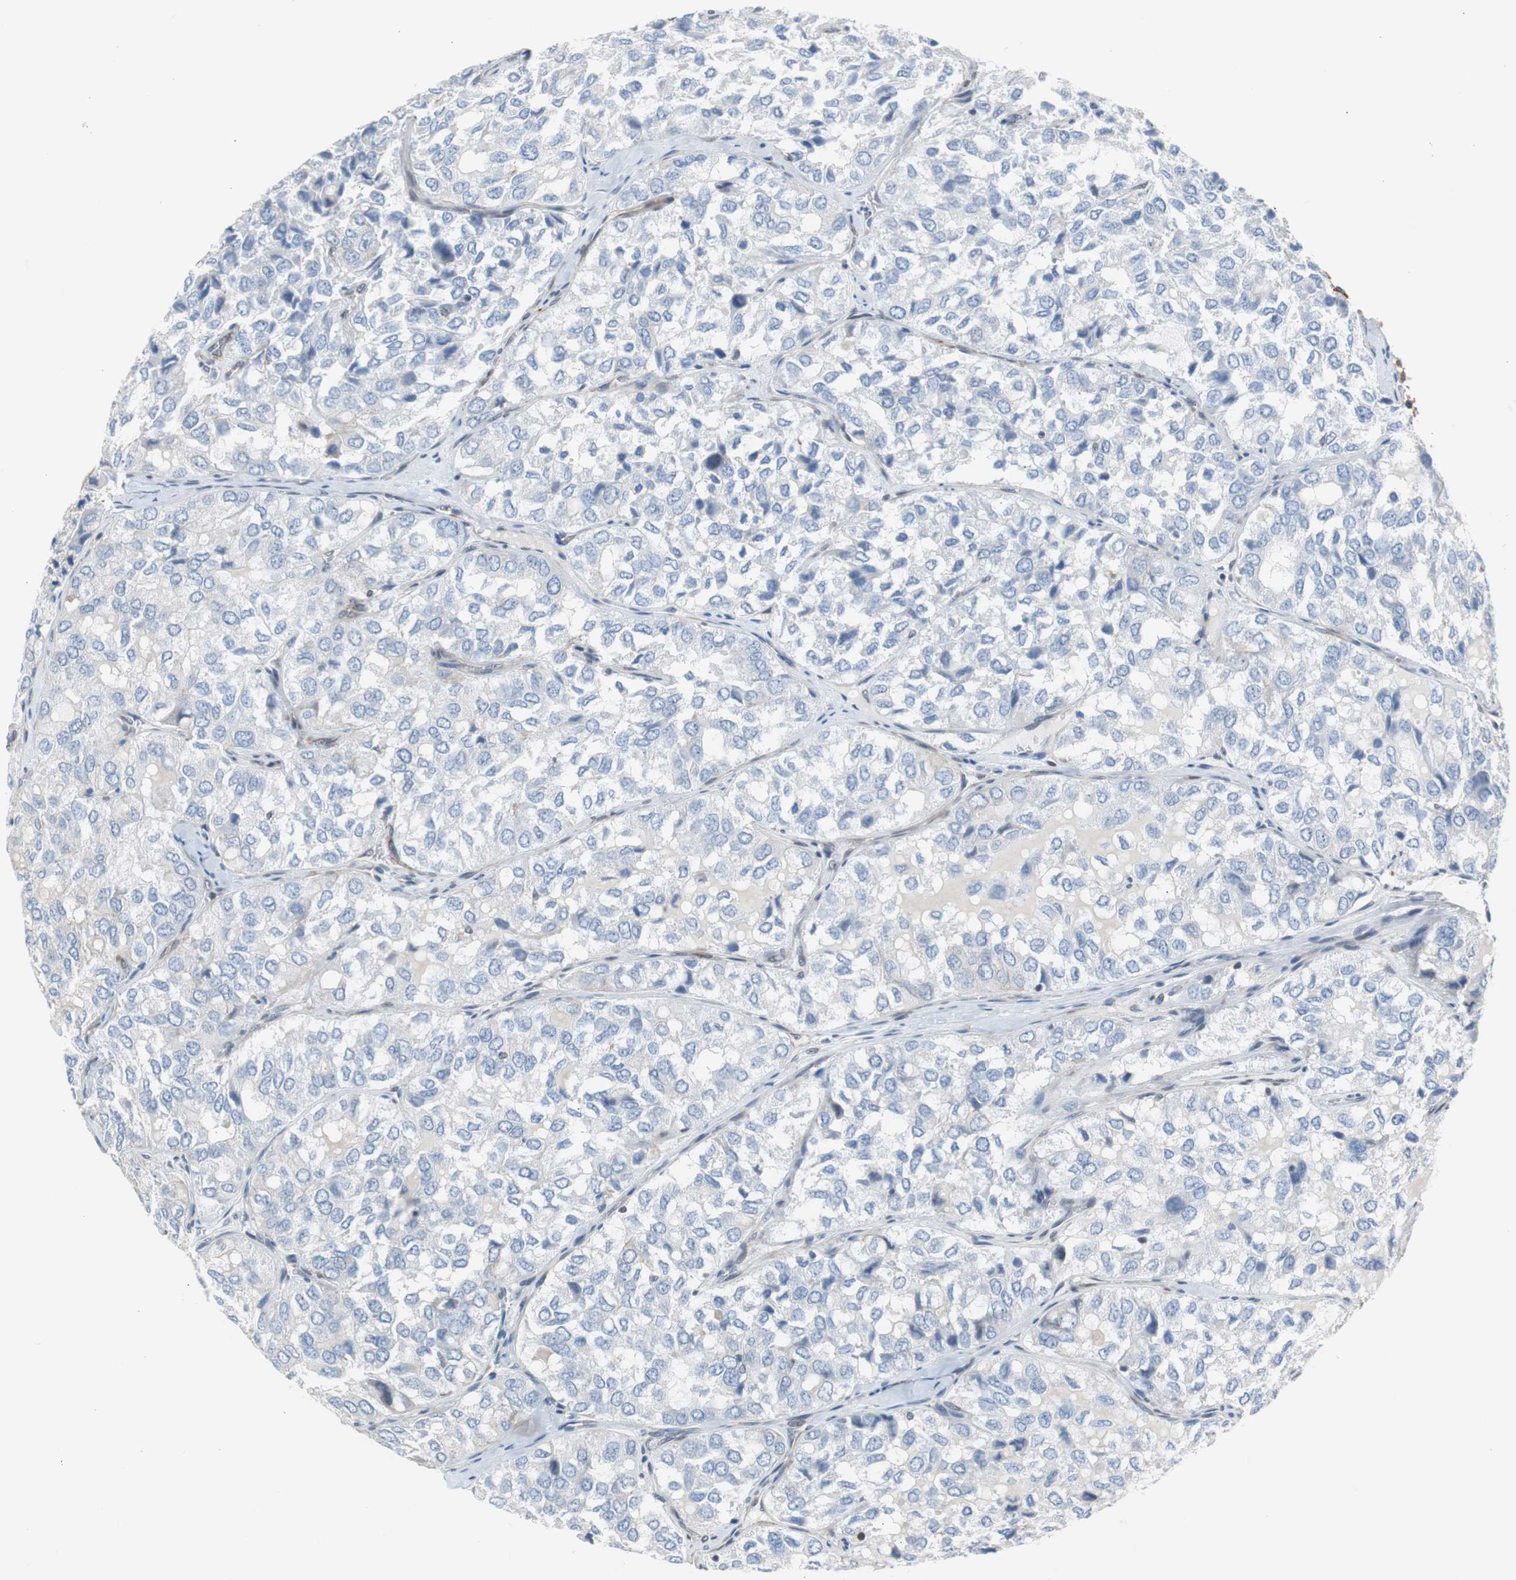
{"staining": {"intensity": "negative", "quantity": "none", "location": "none"}, "tissue": "thyroid cancer", "cell_type": "Tumor cells", "image_type": "cancer", "snomed": [{"axis": "morphology", "description": "Follicular adenoma carcinoma, NOS"}, {"axis": "topography", "description": "Thyroid gland"}], "caption": "This is an immunohistochemistry (IHC) image of follicular adenoma carcinoma (thyroid). There is no expression in tumor cells.", "gene": "KIF3B", "patient": {"sex": "male", "age": 75}}